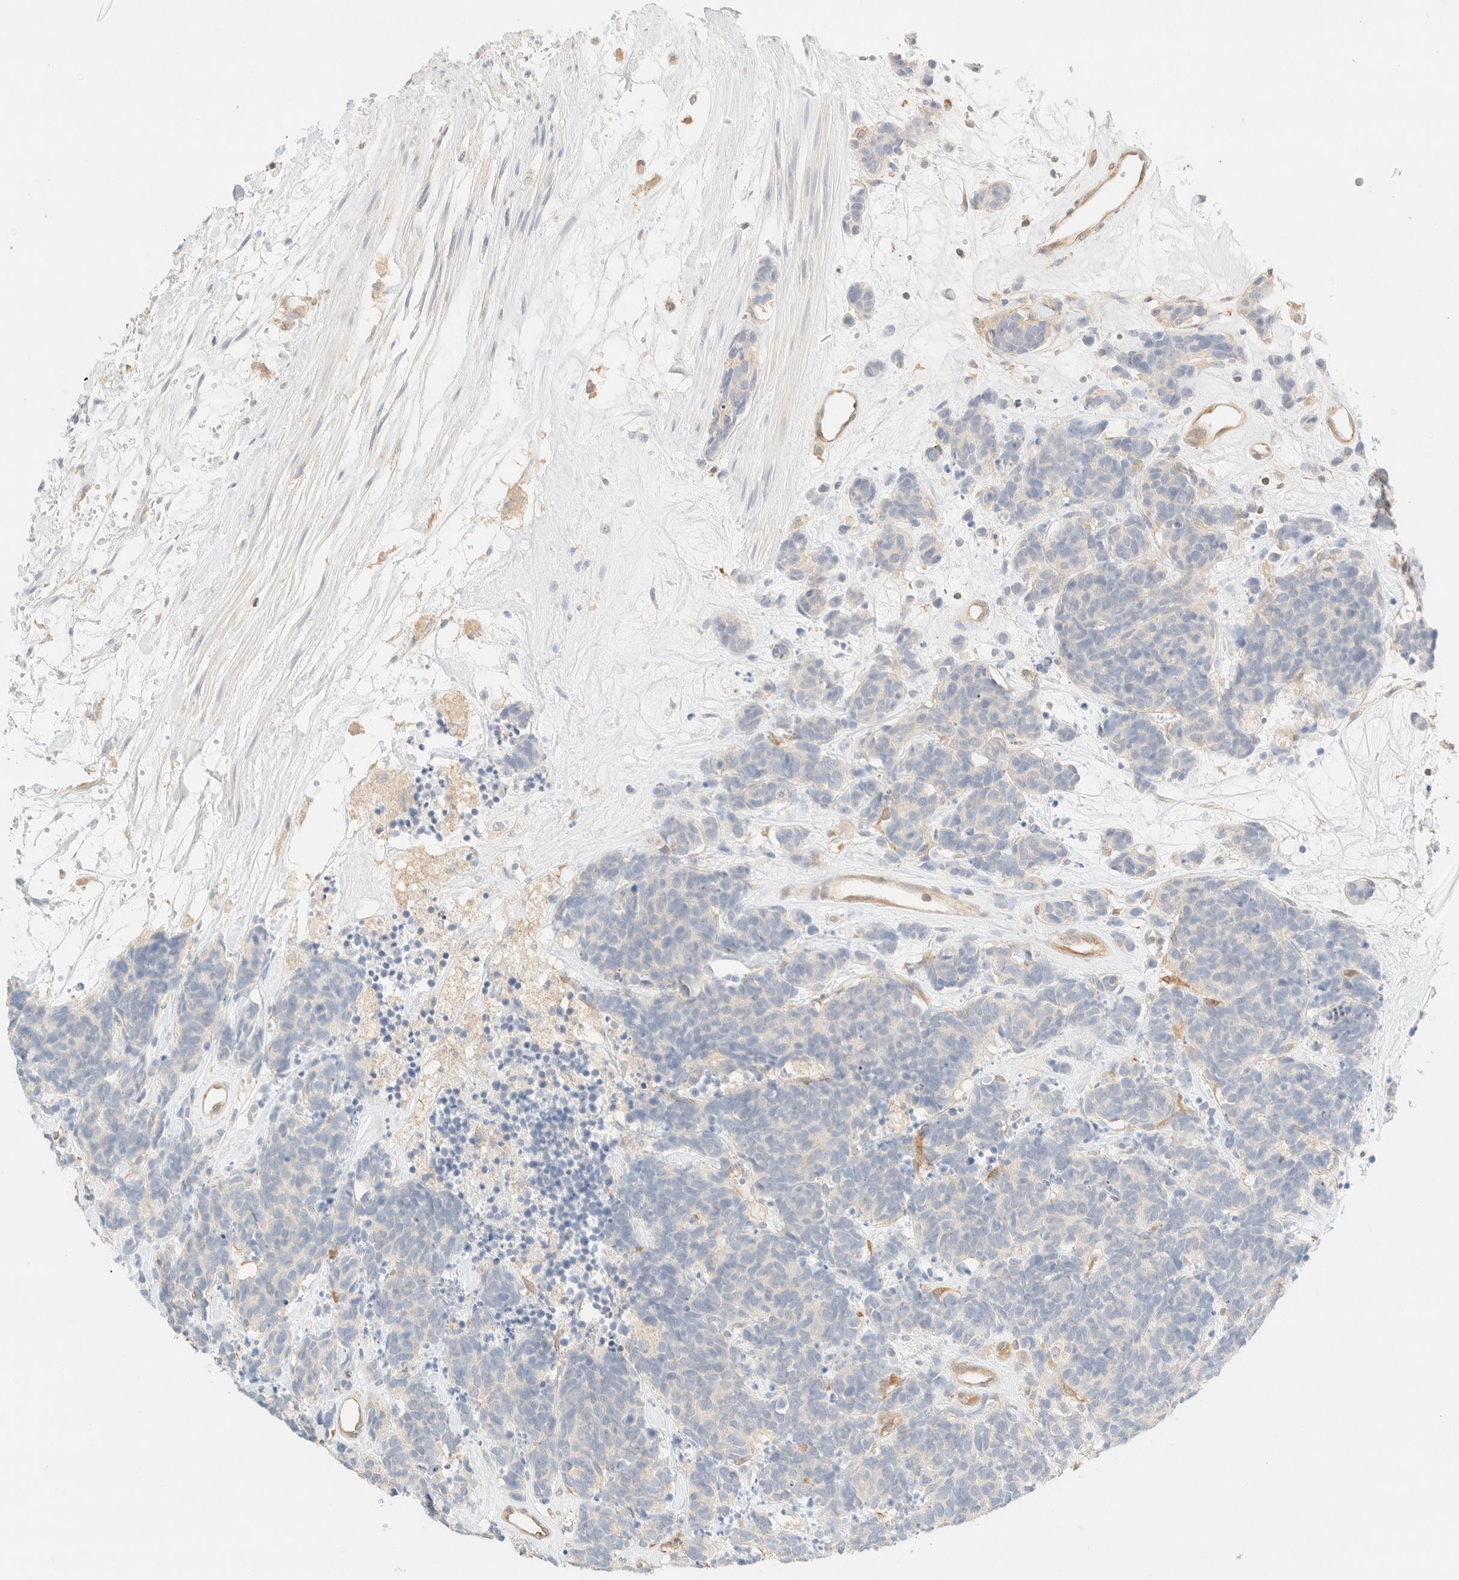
{"staining": {"intensity": "negative", "quantity": "none", "location": "none"}, "tissue": "carcinoid", "cell_type": "Tumor cells", "image_type": "cancer", "snomed": [{"axis": "morphology", "description": "Carcinoma, NOS"}, {"axis": "morphology", "description": "Carcinoid, malignant, NOS"}, {"axis": "topography", "description": "Urinary bladder"}], "caption": "A micrograph of carcinoid stained for a protein reveals no brown staining in tumor cells.", "gene": "FHOD1", "patient": {"sex": "male", "age": 57}}